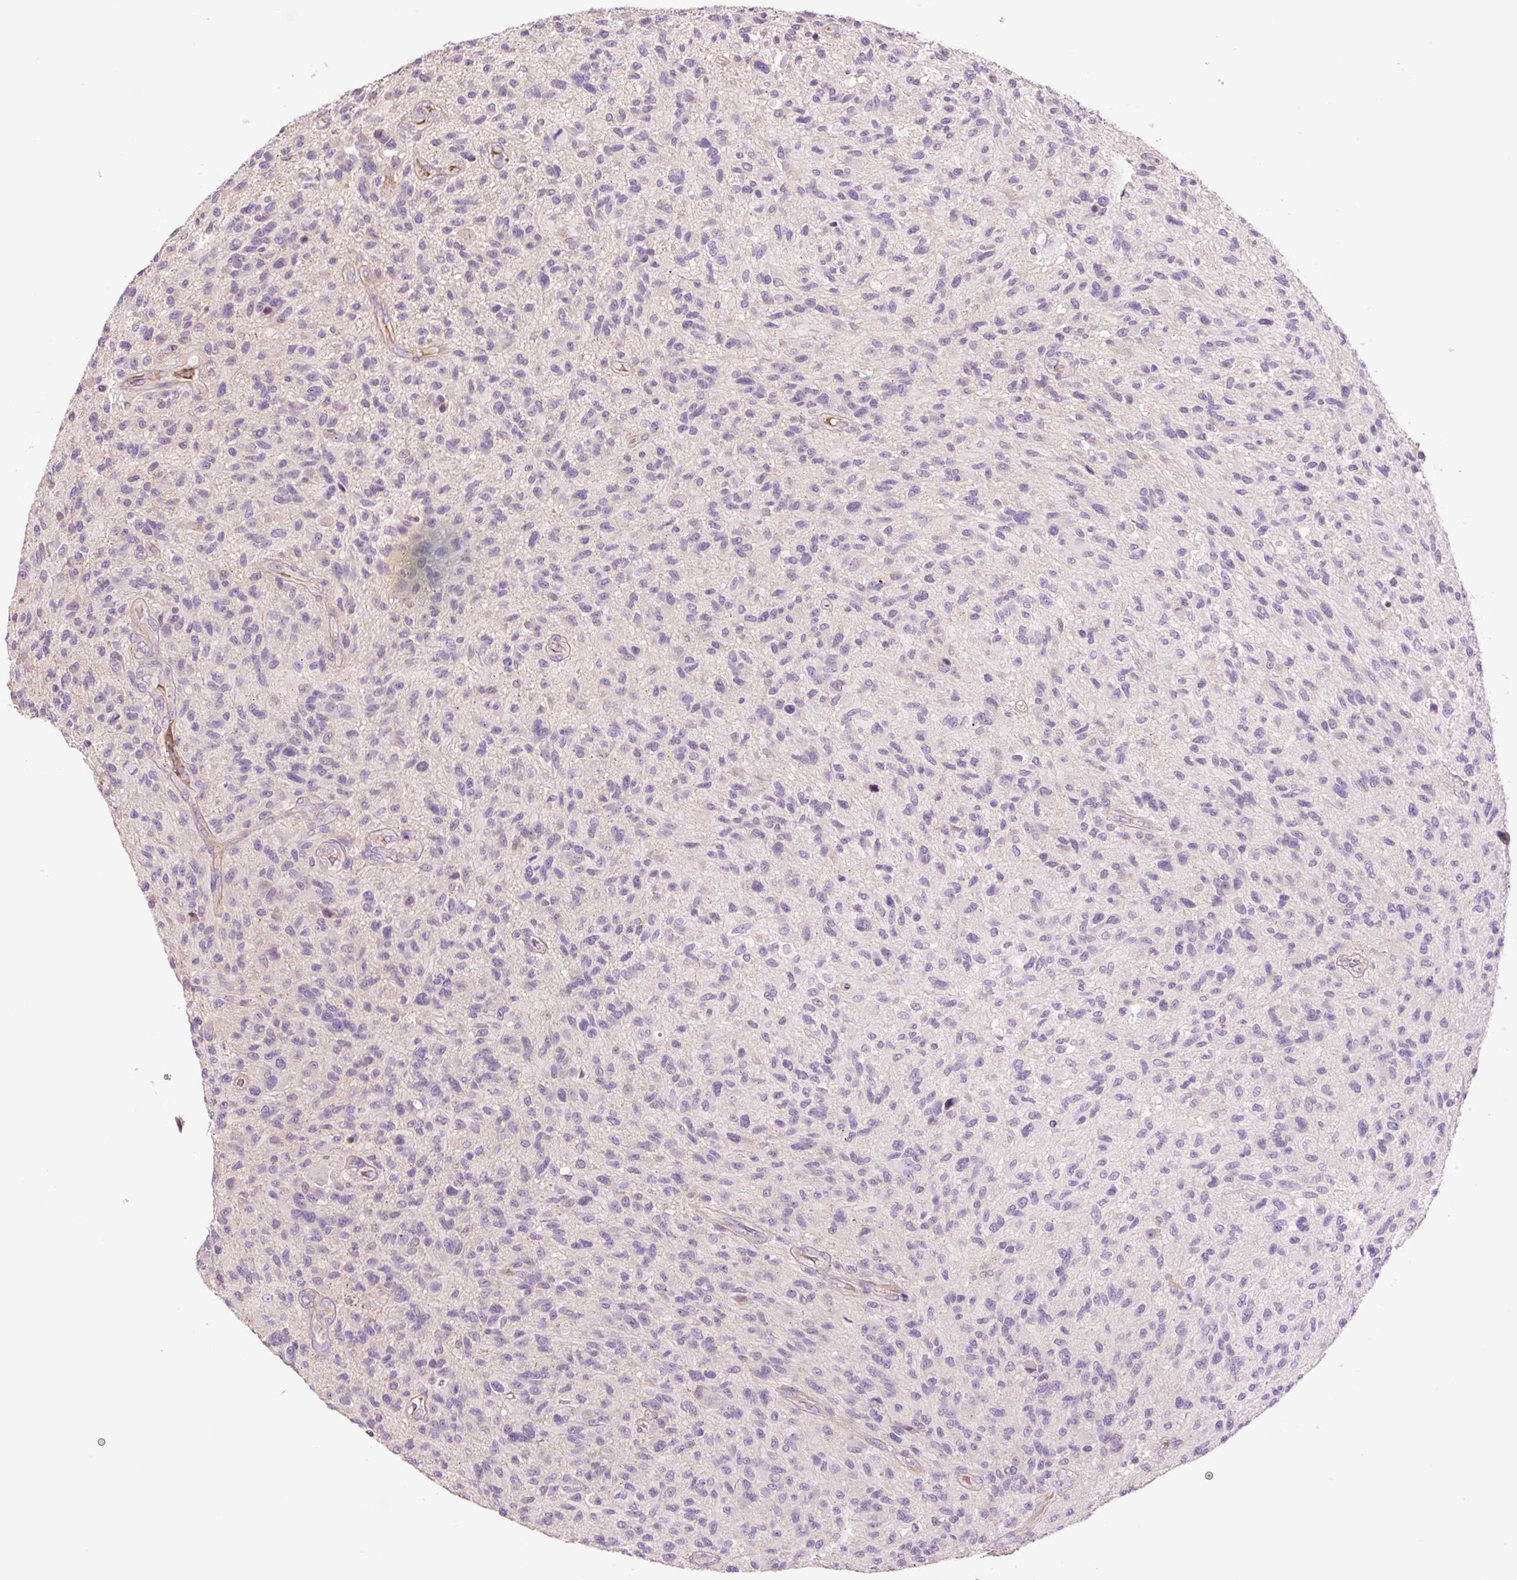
{"staining": {"intensity": "negative", "quantity": "none", "location": "none"}, "tissue": "glioma", "cell_type": "Tumor cells", "image_type": "cancer", "snomed": [{"axis": "morphology", "description": "Glioma, malignant, High grade"}, {"axis": "topography", "description": "Brain"}], "caption": "Tumor cells are negative for brown protein staining in high-grade glioma (malignant).", "gene": "TMEM235", "patient": {"sex": "male", "age": 47}}